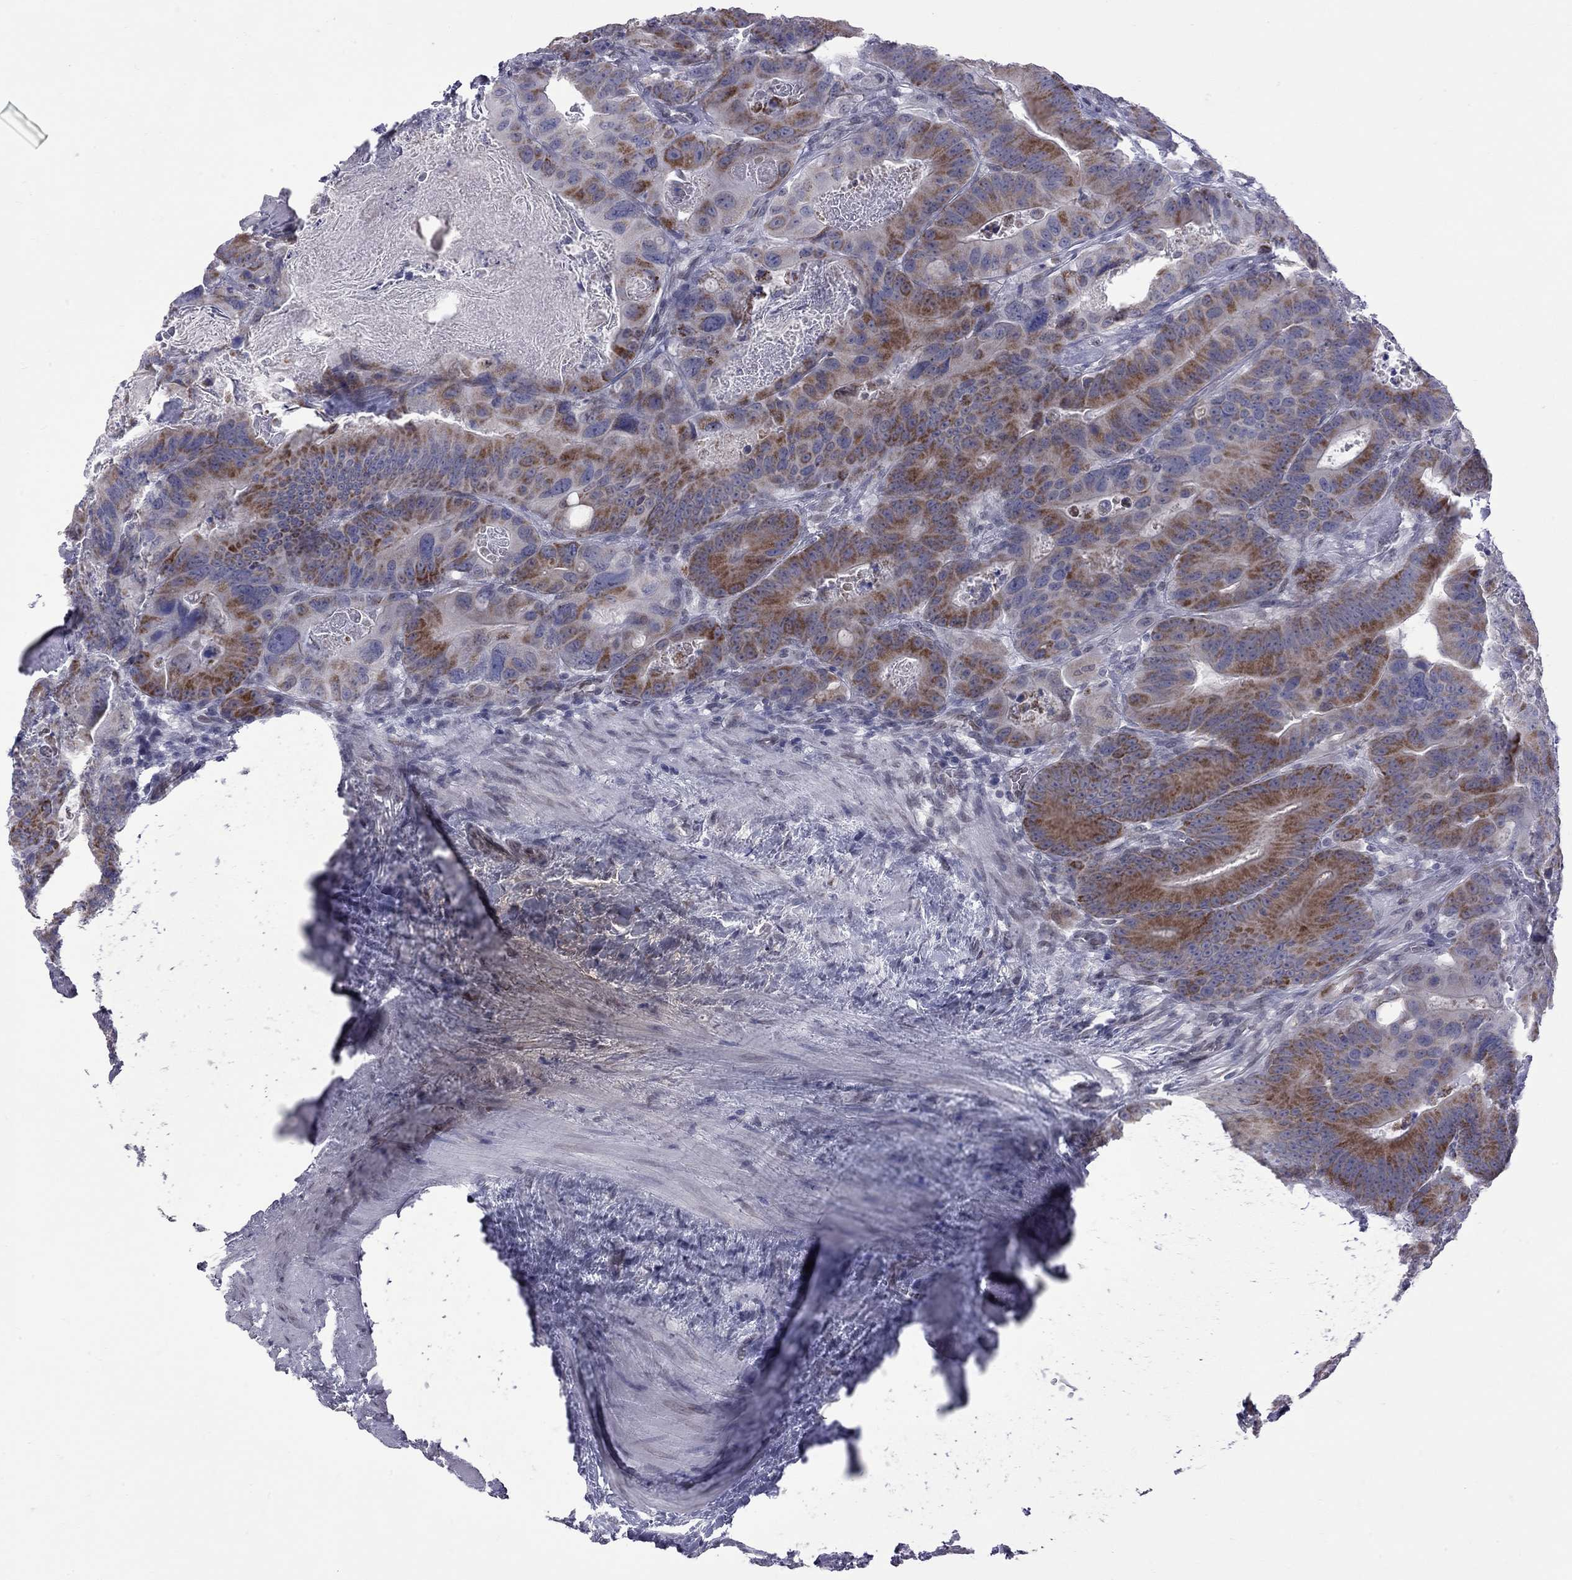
{"staining": {"intensity": "moderate", "quantity": "25%-75%", "location": "cytoplasmic/membranous"}, "tissue": "colorectal cancer", "cell_type": "Tumor cells", "image_type": "cancer", "snomed": [{"axis": "morphology", "description": "Adenocarcinoma, NOS"}, {"axis": "topography", "description": "Rectum"}], "caption": "IHC of human colorectal cancer displays medium levels of moderate cytoplasmic/membranous expression in approximately 25%-75% of tumor cells. (DAB (3,3'-diaminobenzidine) IHC with brightfield microscopy, high magnification).", "gene": "CLTCL1", "patient": {"sex": "male", "age": 64}}